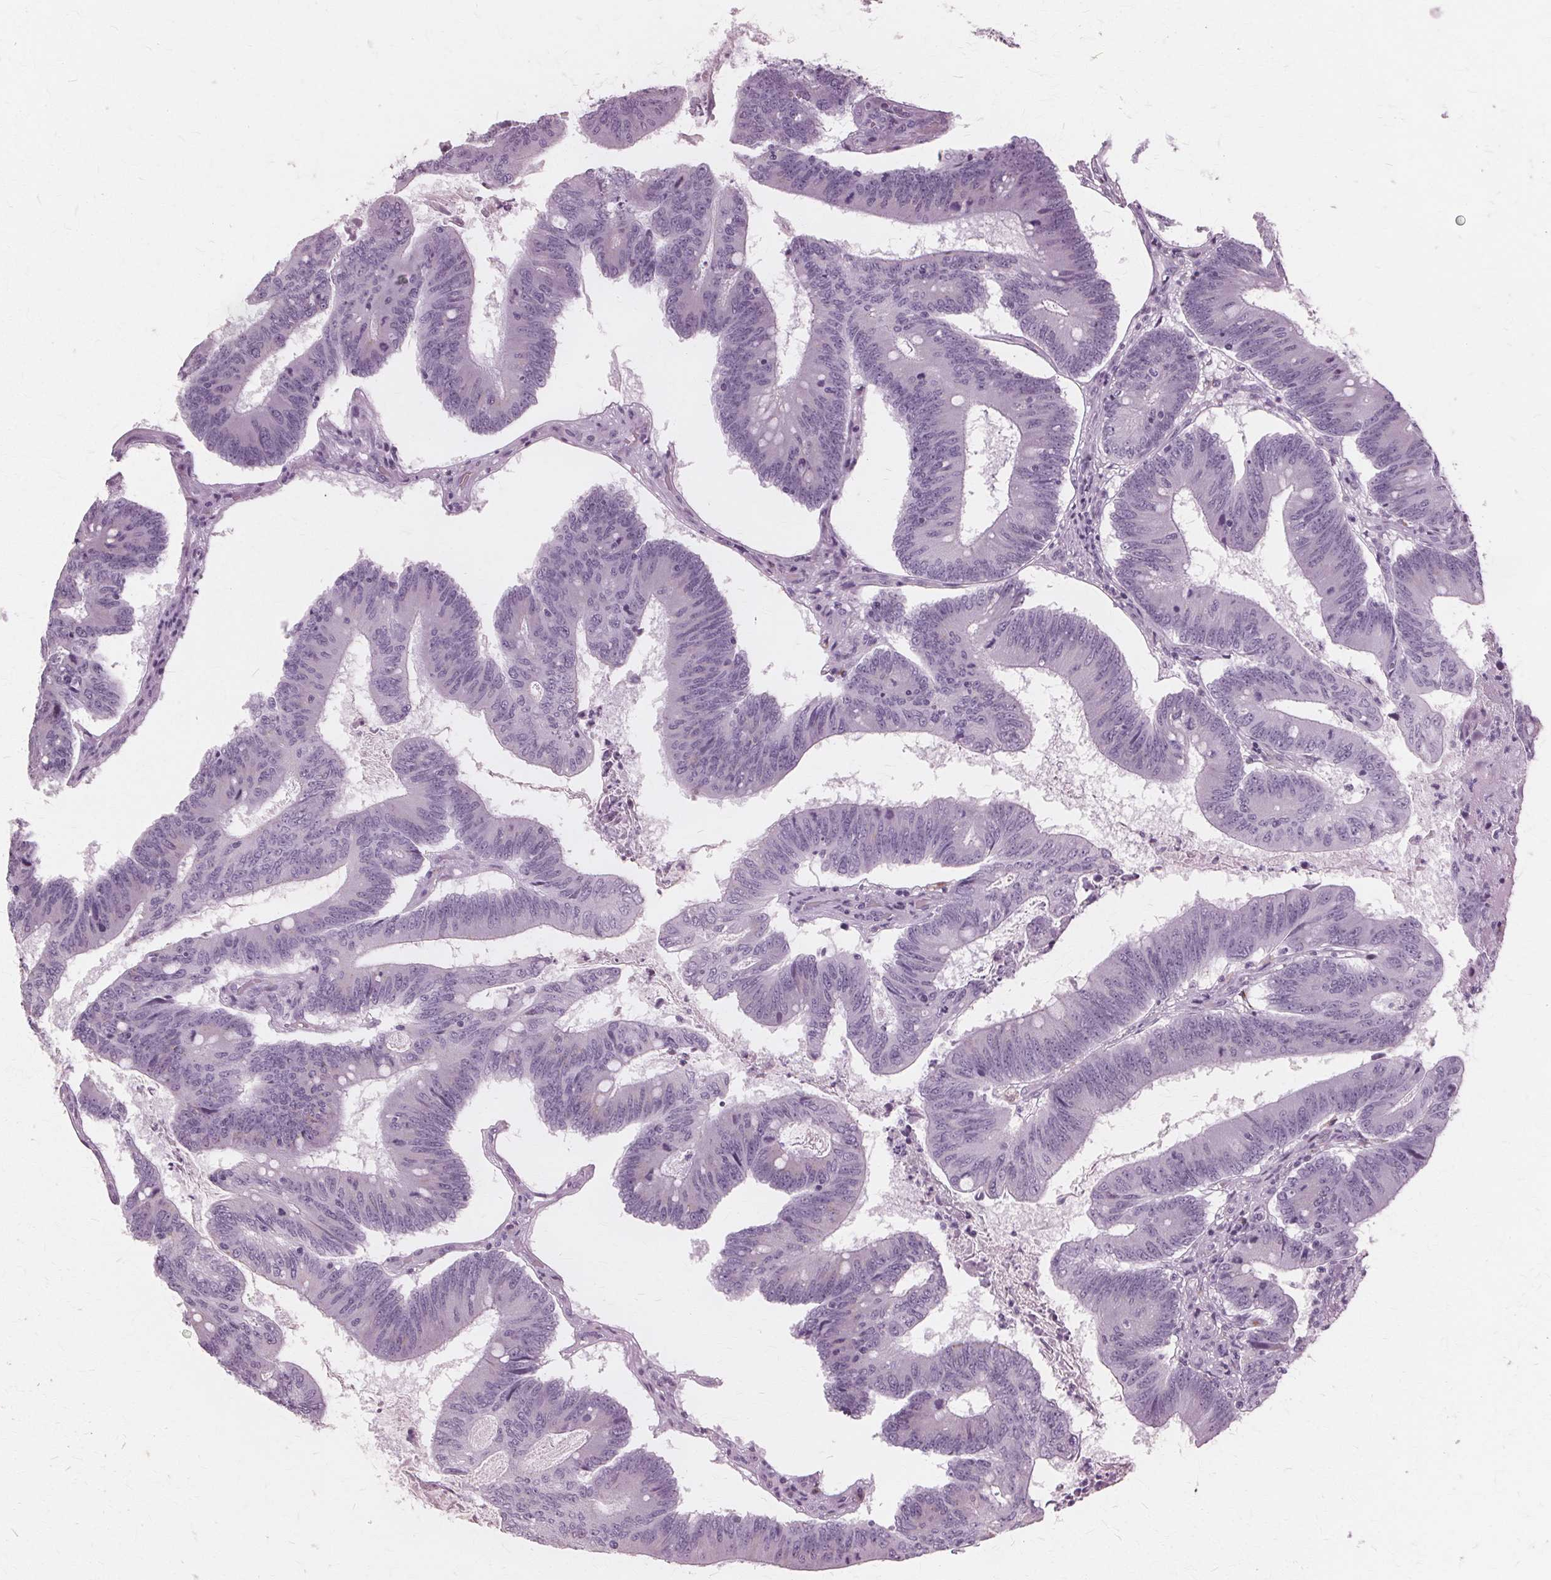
{"staining": {"intensity": "negative", "quantity": "none", "location": "none"}, "tissue": "colorectal cancer", "cell_type": "Tumor cells", "image_type": "cancer", "snomed": [{"axis": "morphology", "description": "Adenocarcinoma, NOS"}, {"axis": "topography", "description": "Colon"}], "caption": "High power microscopy image of an immunohistochemistry (IHC) image of colorectal adenocarcinoma, revealing no significant positivity in tumor cells. (IHC, brightfield microscopy, high magnification).", "gene": "DNASE2", "patient": {"sex": "female", "age": 70}}